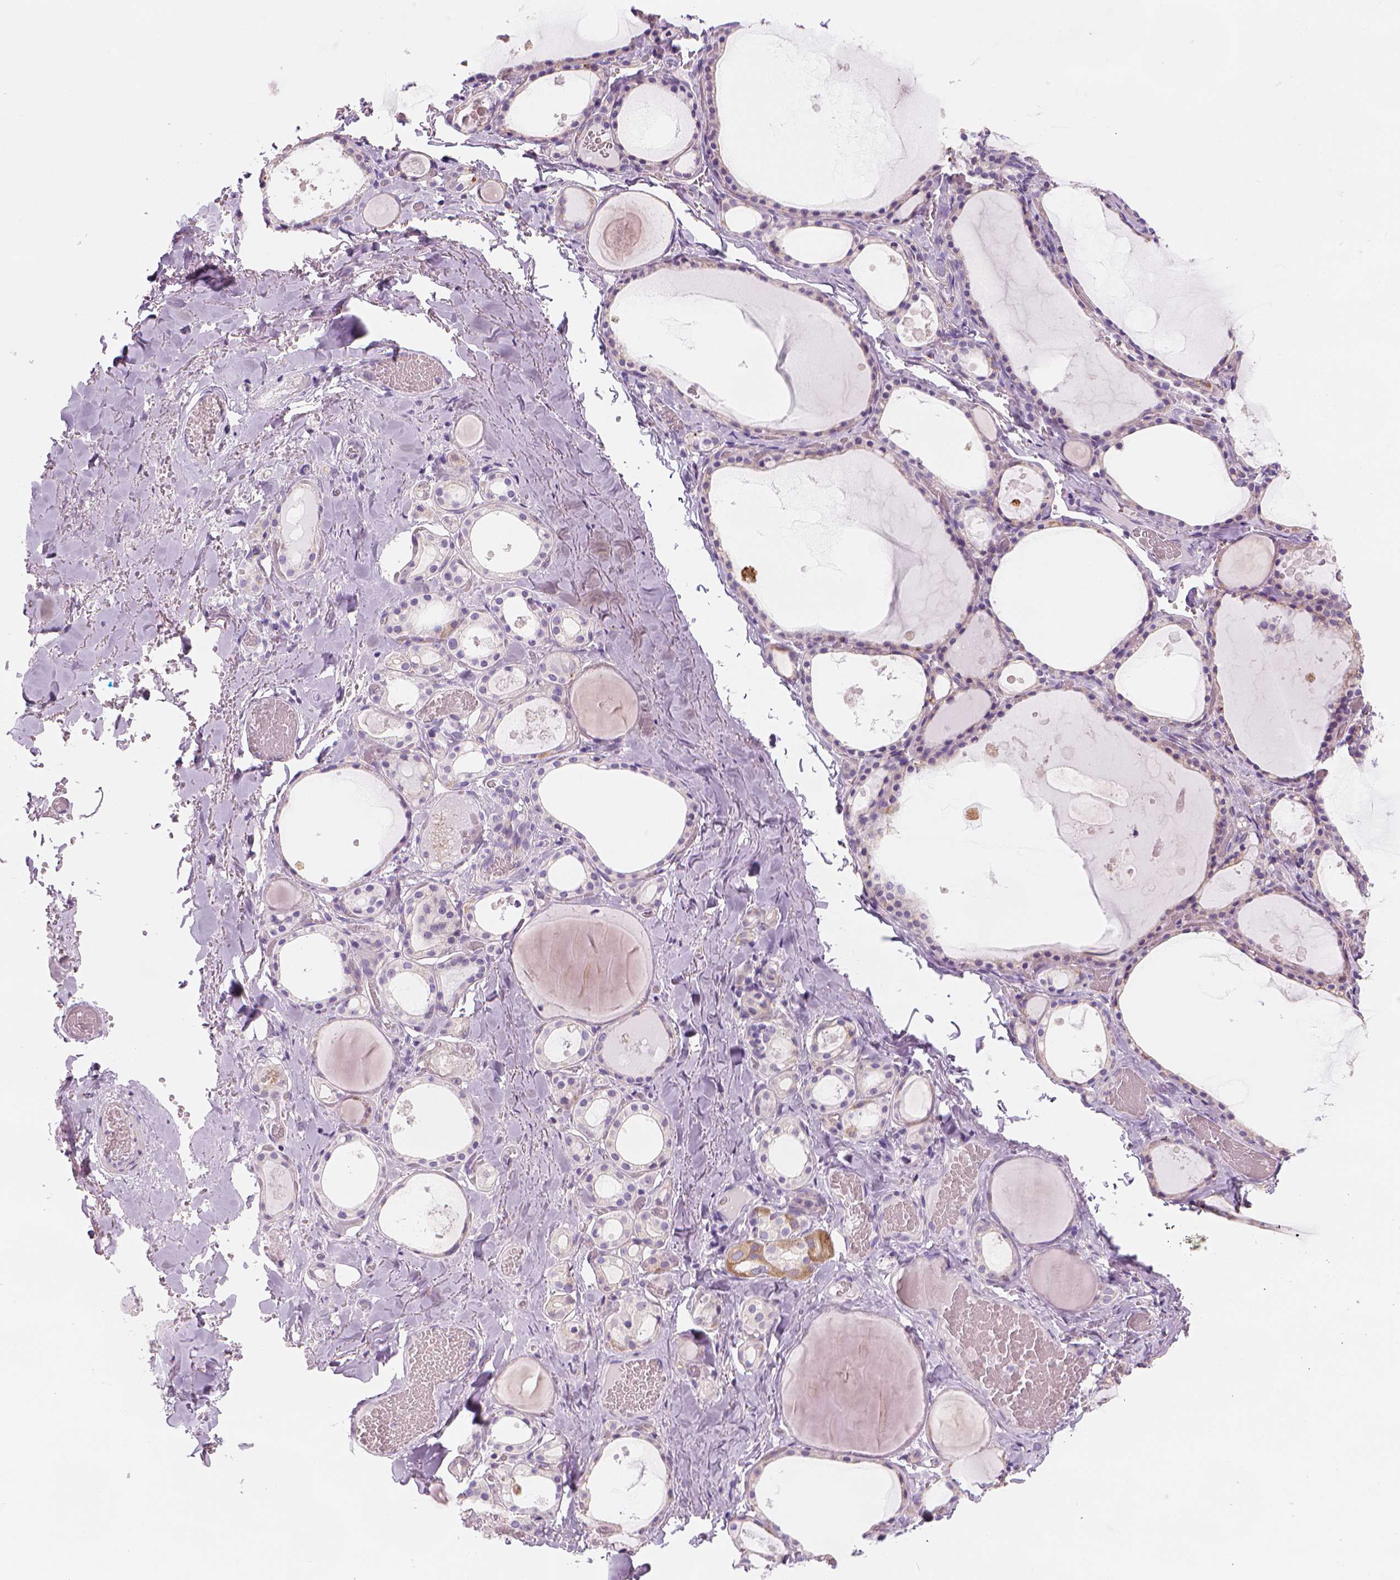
{"staining": {"intensity": "negative", "quantity": "none", "location": "none"}, "tissue": "thyroid gland", "cell_type": "Glandular cells", "image_type": "normal", "snomed": [{"axis": "morphology", "description": "Normal tissue, NOS"}, {"axis": "topography", "description": "Thyroid gland"}], "caption": "High power microscopy micrograph of an immunohistochemistry image of unremarkable thyroid gland, revealing no significant staining in glandular cells. (Stains: DAB immunohistochemistry (IHC) with hematoxylin counter stain, Microscopy: brightfield microscopy at high magnification).", "gene": "CES2", "patient": {"sex": "male", "age": 56}}